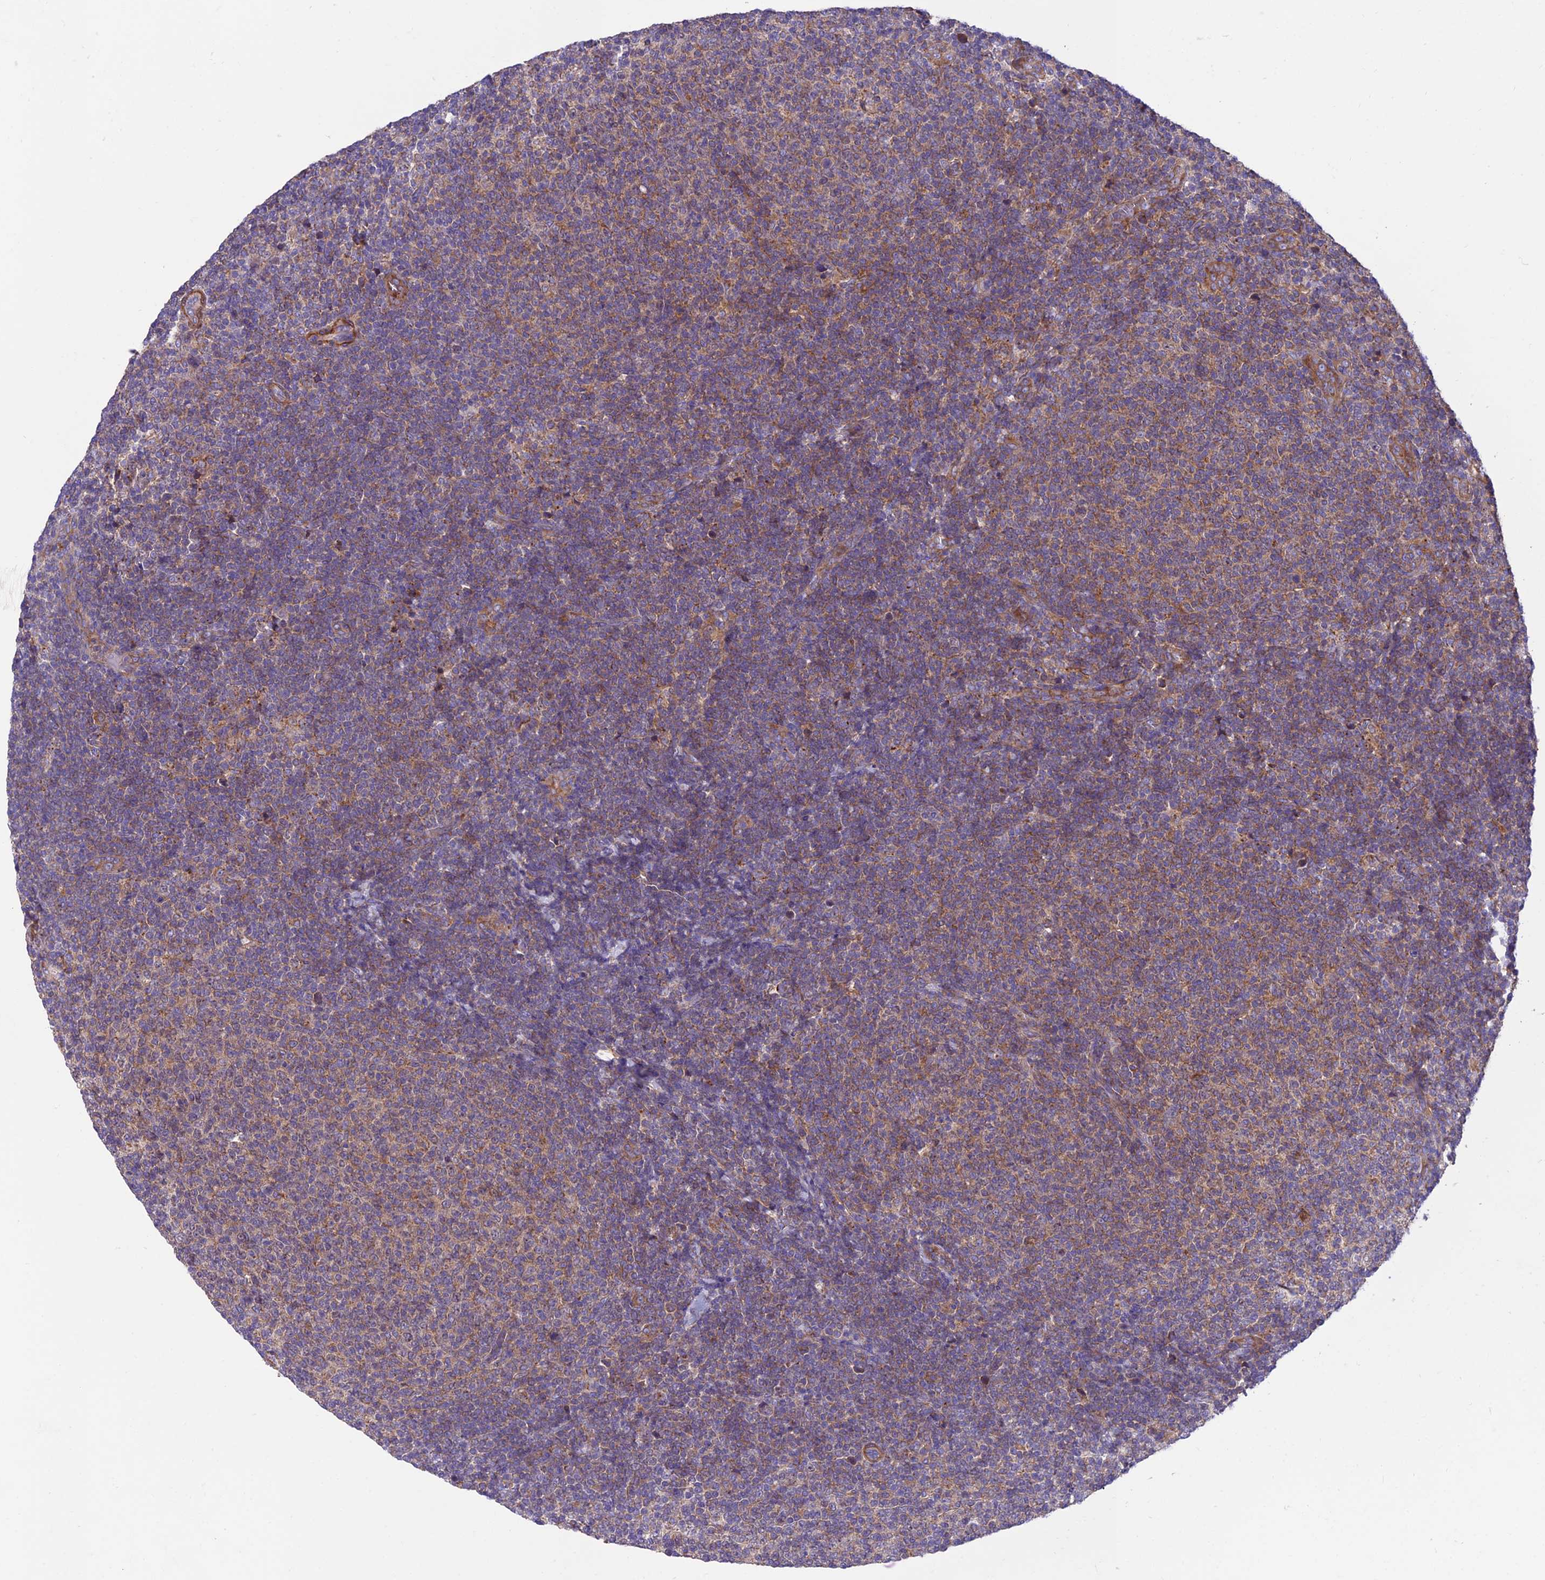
{"staining": {"intensity": "weak", "quantity": ">75%", "location": "cytoplasmic/membranous"}, "tissue": "lymphoma", "cell_type": "Tumor cells", "image_type": "cancer", "snomed": [{"axis": "morphology", "description": "Malignant lymphoma, non-Hodgkin's type, Low grade"}, {"axis": "topography", "description": "Lymph node"}], "caption": "A high-resolution micrograph shows IHC staining of malignant lymphoma, non-Hodgkin's type (low-grade), which reveals weak cytoplasmic/membranous staining in approximately >75% of tumor cells.", "gene": "VPS16", "patient": {"sex": "male", "age": 66}}